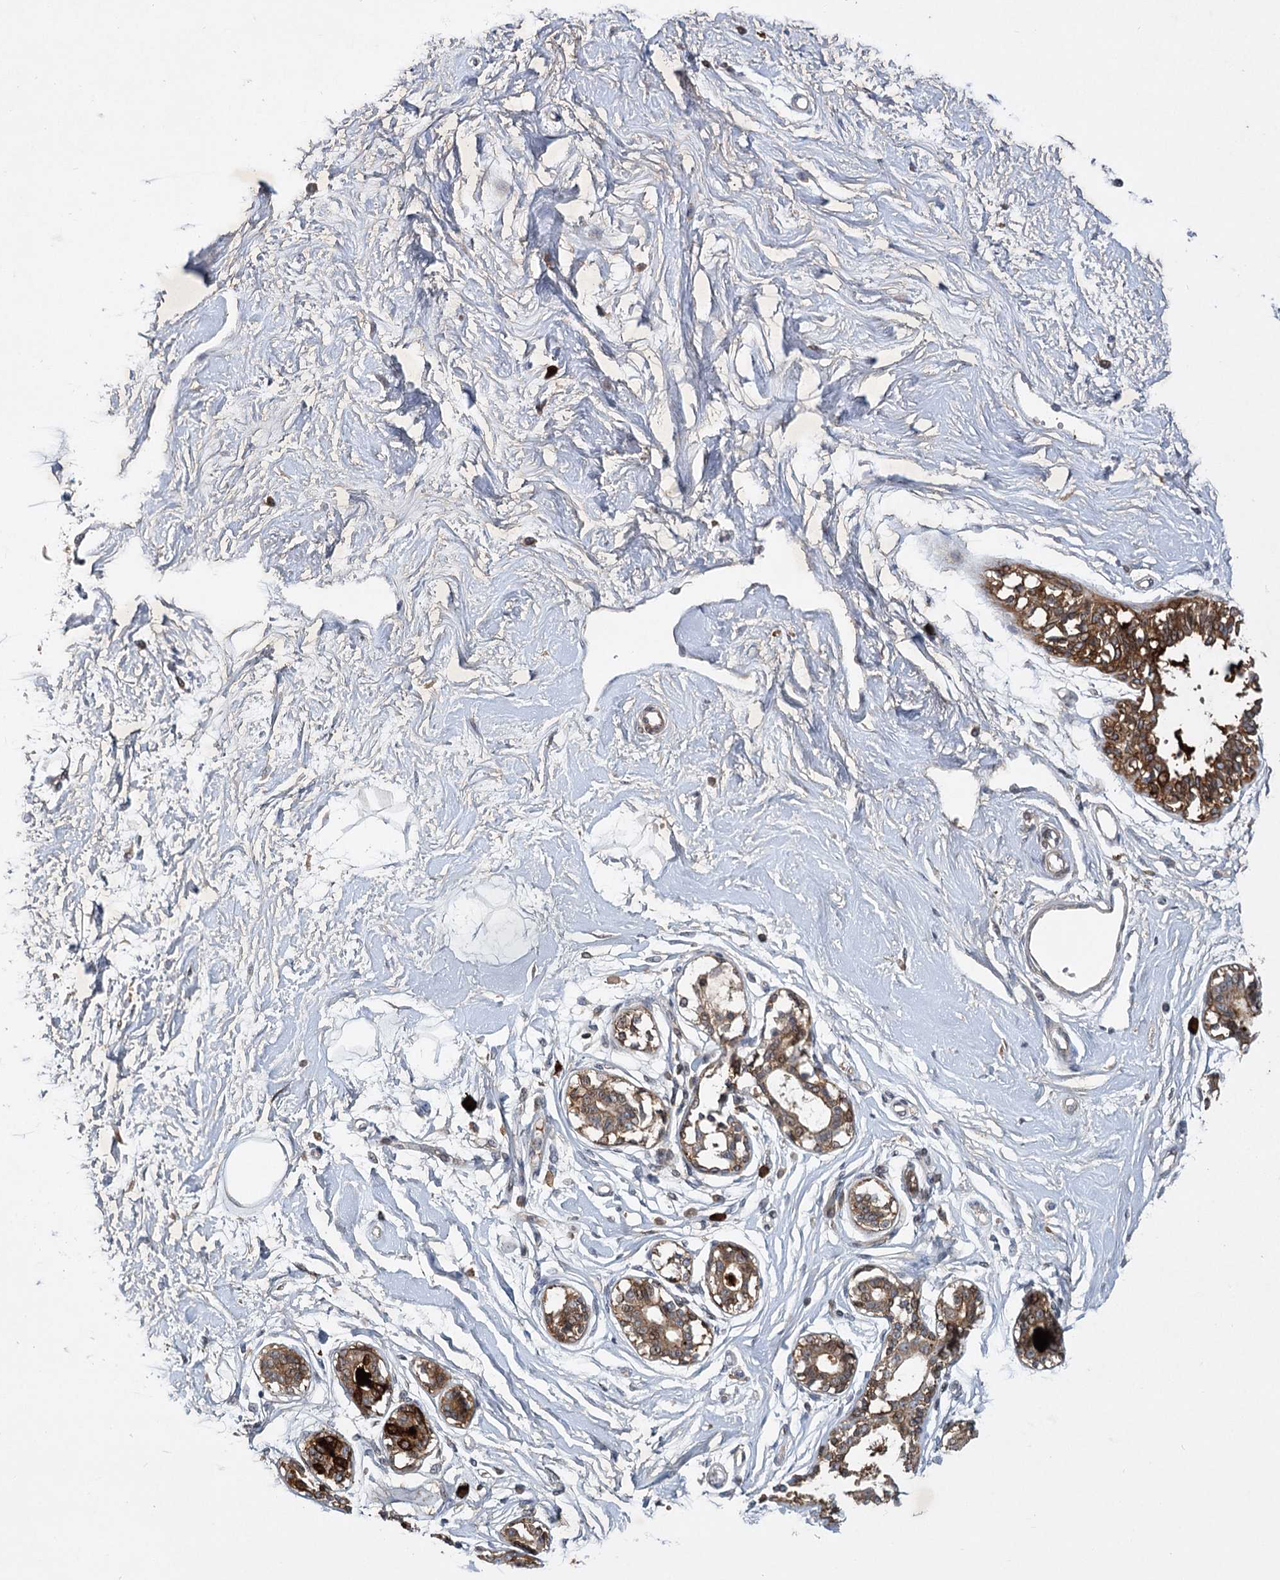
{"staining": {"intensity": "negative", "quantity": "none", "location": "none"}, "tissue": "breast", "cell_type": "Adipocytes", "image_type": "normal", "snomed": [{"axis": "morphology", "description": "Normal tissue, NOS"}, {"axis": "topography", "description": "Breast"}], "caption": "A photomicrograph of breast stained for a protein exhibits no brown staining in adipocytes. The staining is performed using DAB brown chromogen with nuclei counter-stained in using hematoxylin.", "gene": "MAP3K13", "patient": {"sex": "female", "age": 45}}